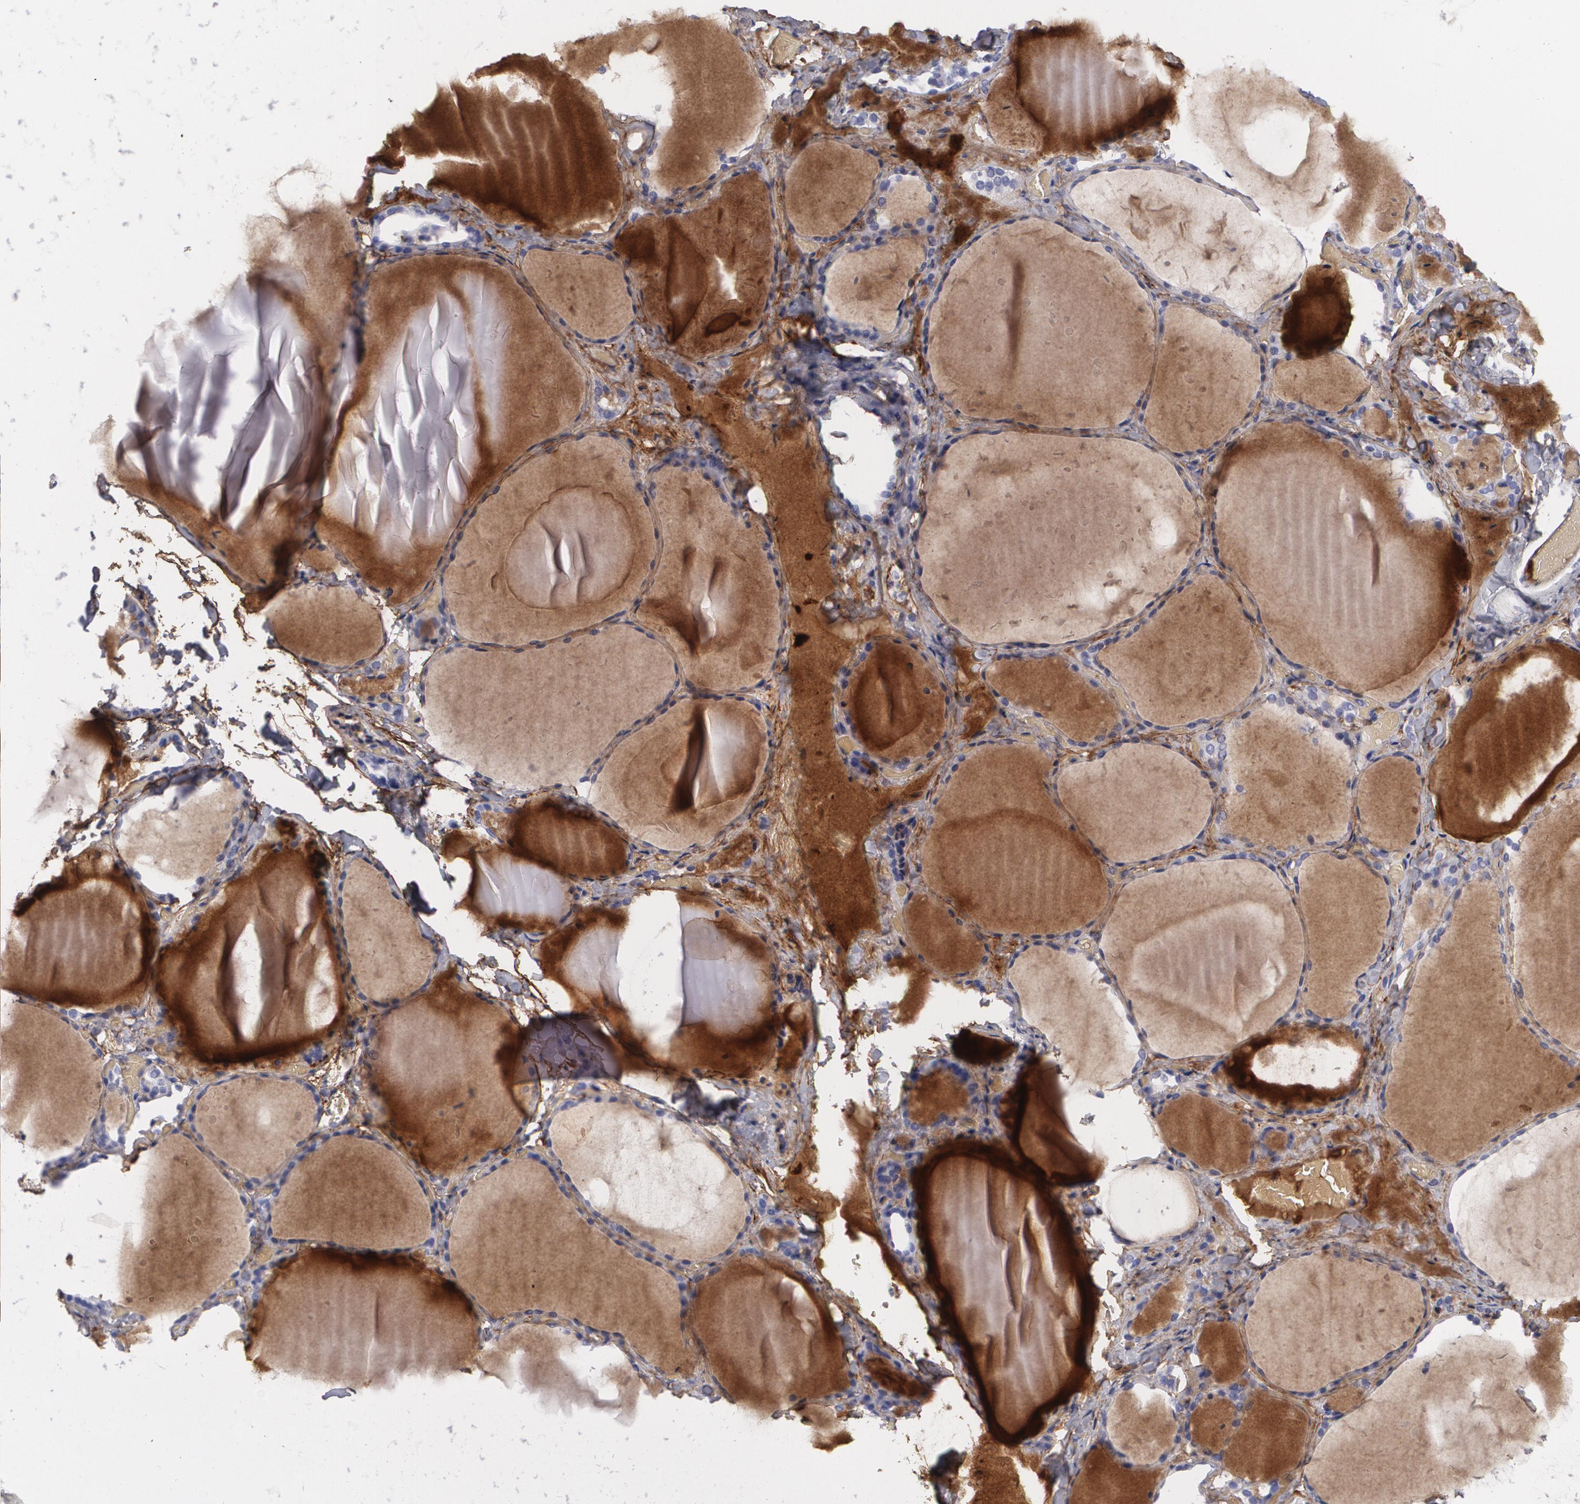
{"staining": {"intensity": "moderate", "quantity": "25%-75%", "location": "cytoplasmic/membranous"}, "tissue": "thyroid gland", "cell_type": "Glandular cells", "image_type": "normal", "snomed": [{"axis": "morphology", "description": "Normal tissue, NOS"}, {"axis": "topography", "description": "Thyroid gland"}], "caption": "A photomicrograph showing moderate cytoplasmic/membranous expression in about 25%-75% of glandular cells in benign thyroid gland, as visualized by brown immunohistochemical staining.", "gene": "FBLN1", "patient": {"sex": "female", "age": 22}}